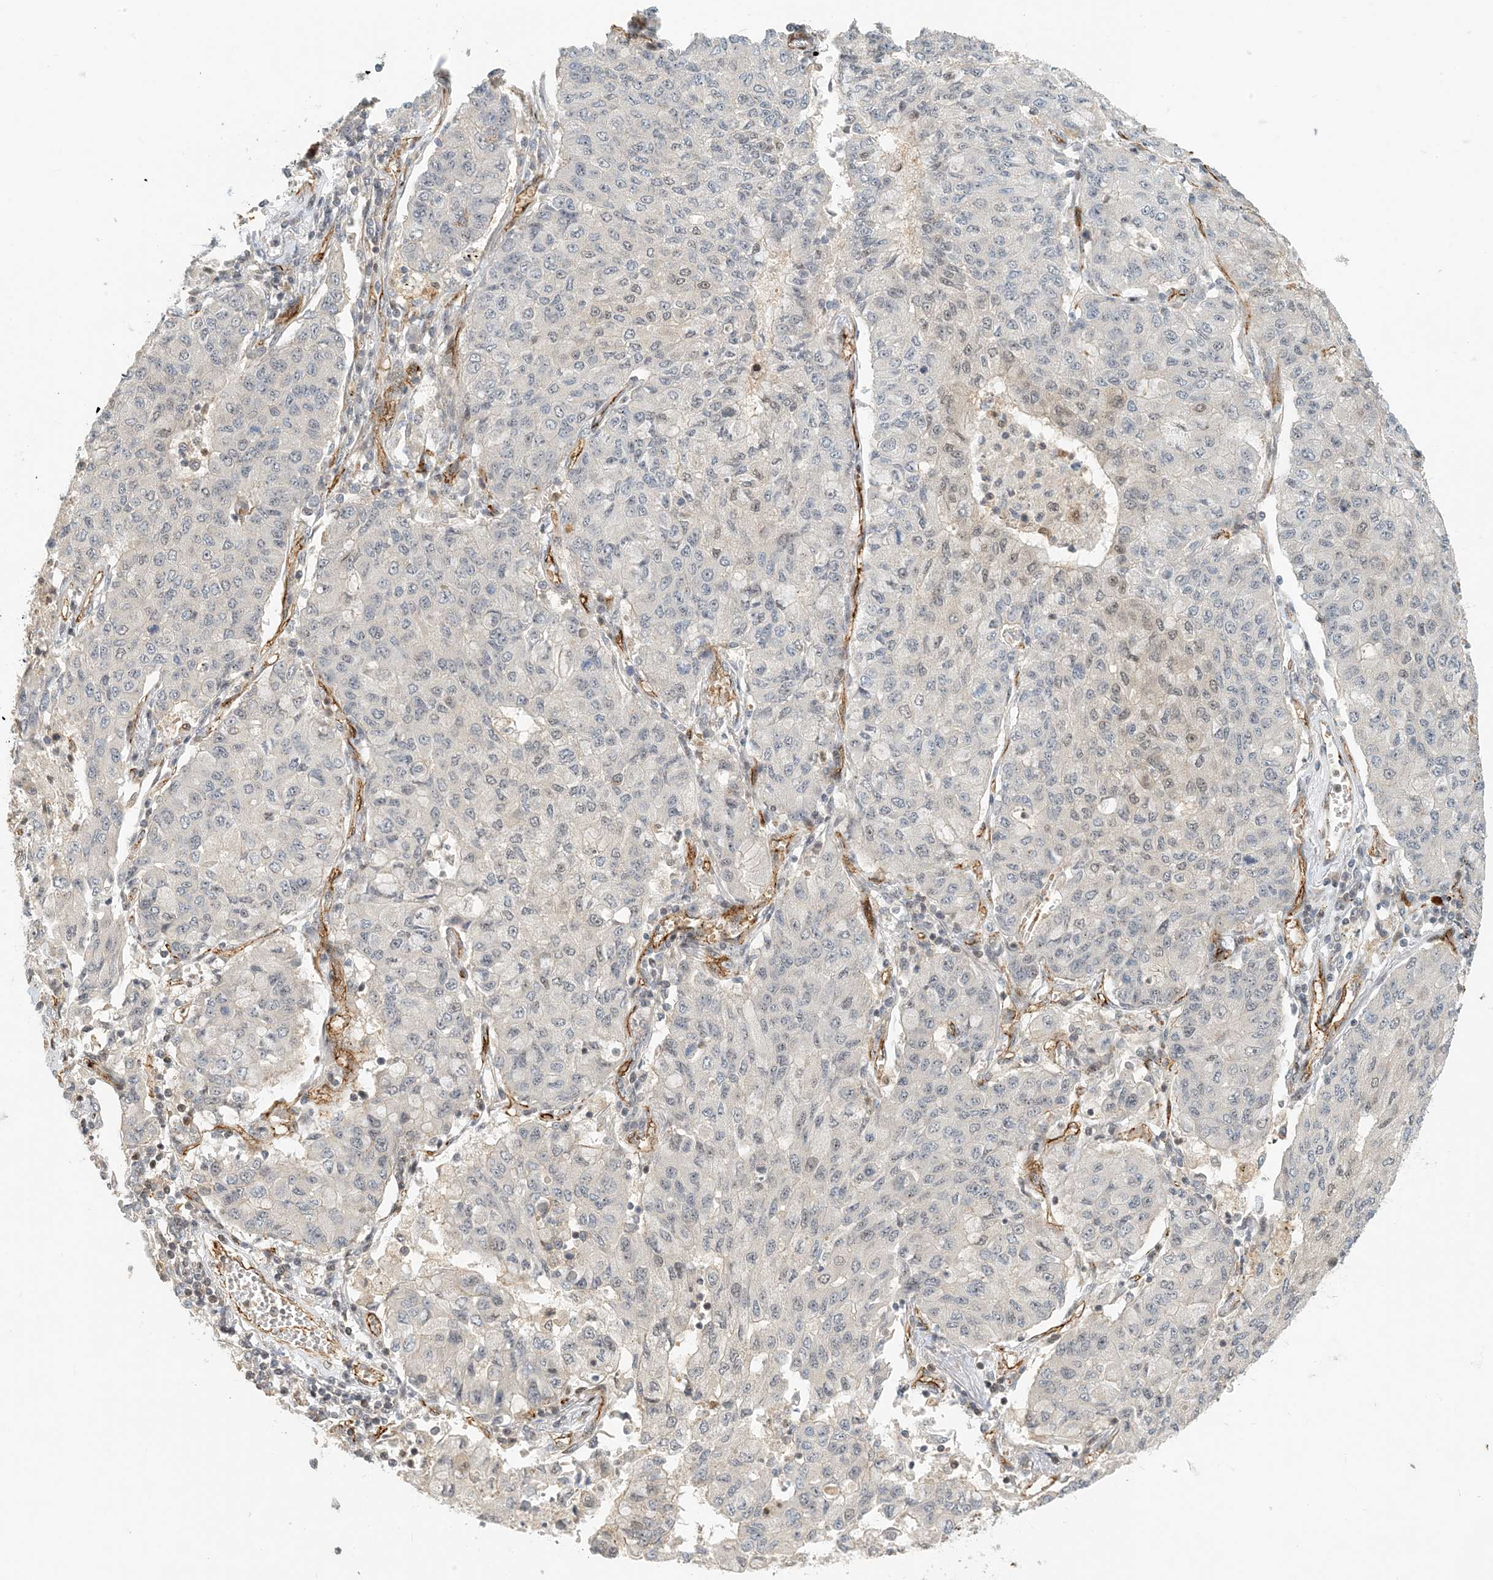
{"staining": {"intensity": "negative", "quantity": "none", "location": "none"}, "tissue": "lung cancer", "cell_type": "Tumor cells", "image_type": "cancer", "snomed": [{"axis": "morphology", "description": "Squamous cell carcinoma, NOS"}, {"axis": "topography", "description": "Lung"}], "caption": "There is no significant expression in tumor cells of lung squamous cell carcinoma.", "gene": "MAPKBP1", "patient": {"sex": "male", "age": 74}}